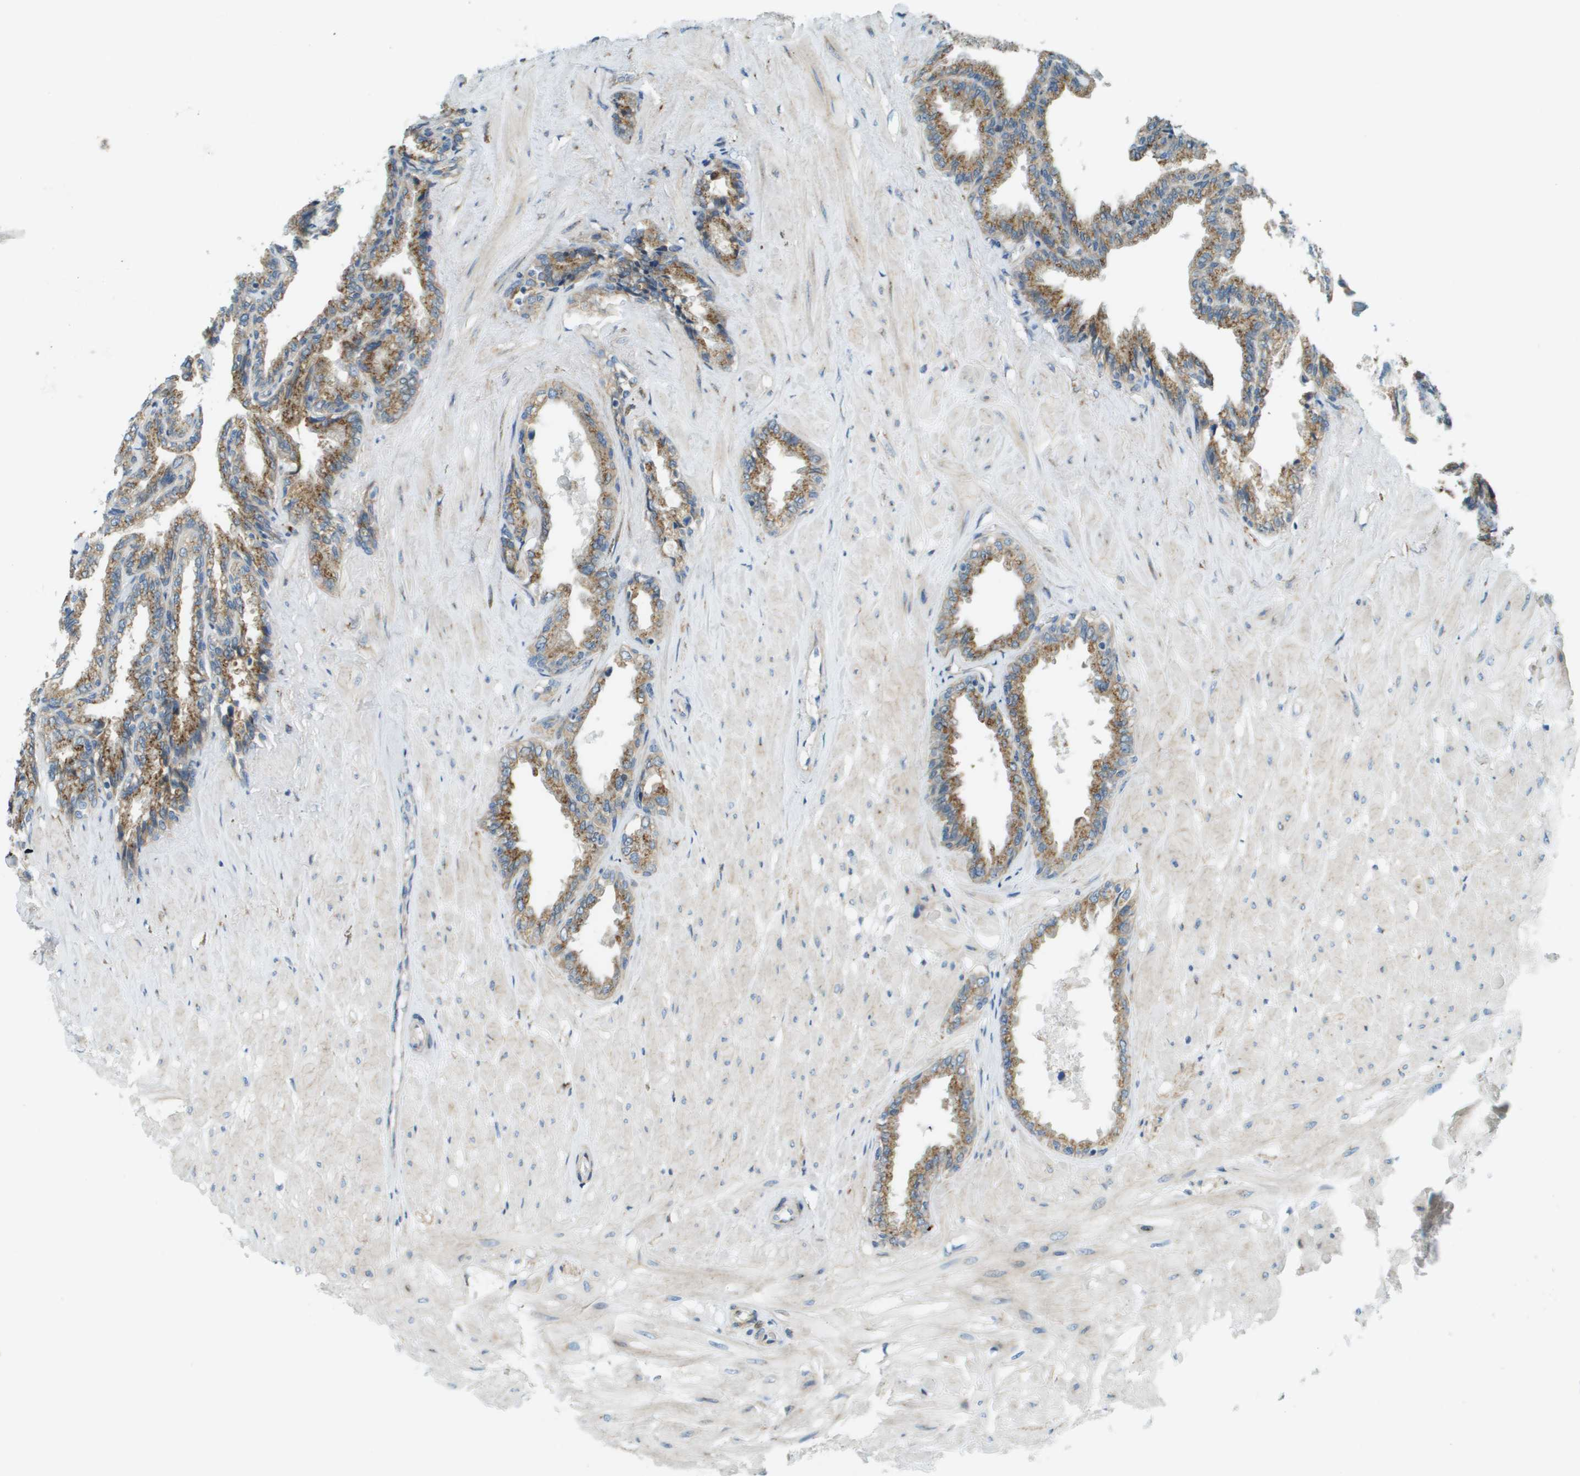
{"staining": {"intensity": "moderate", "quantity": ">75%", "location": "cytoplasmic/membranous"}, "tissue": "seminal vesicle", "cell_type": "Glandular cells", "image_type": "normal", "snomed": [{"axis": "morphology", "description": "Normal tissue, NOS"}, {"axis": "topography", "description": "Seminal veicle"}], "caption": "IHC photomicrograph of benign seminal vesicle stained for a protein (brown), which exhibits medium levels of moderate cytoplasmic/membranous expression in about >75% of glandular cells.", "gene": "ACBD3", "patient": {"sex": "male", "age": 46}}